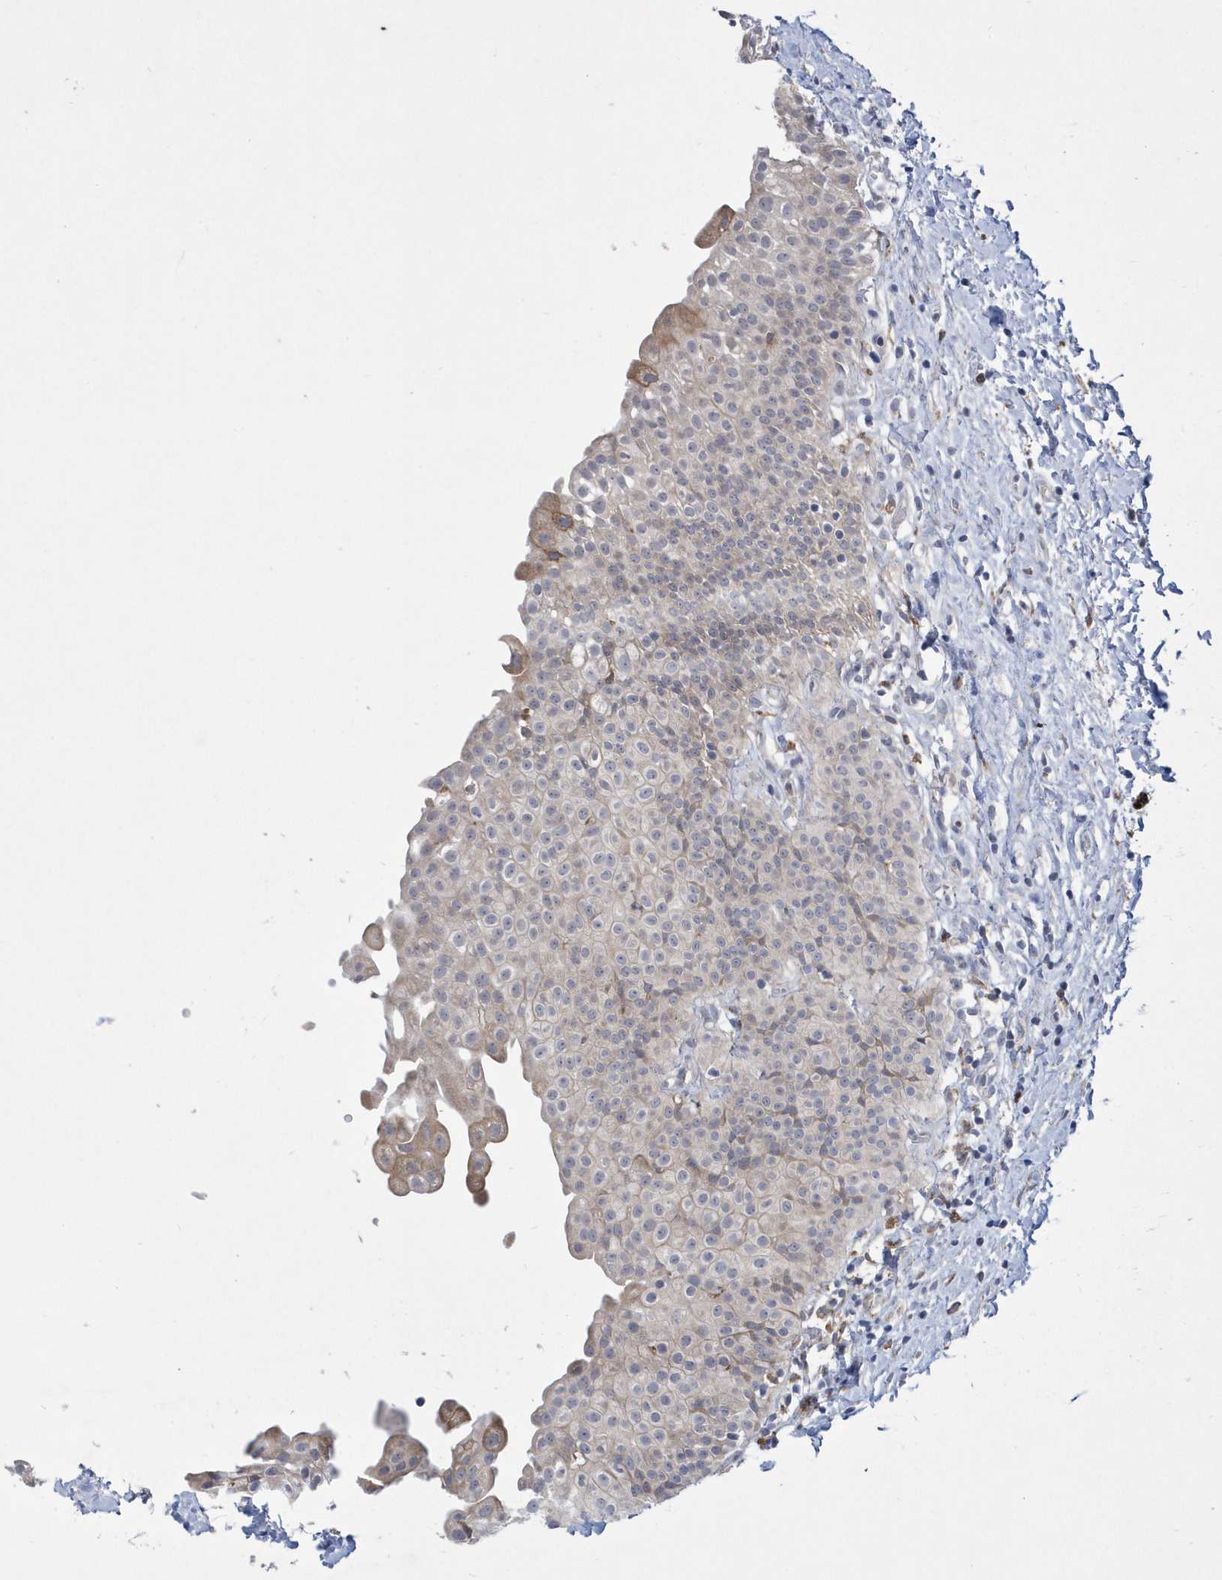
{"staining": {"intensity": "moderate", "quantity": "<25%", "location": "cytoplasmic/membranous"}, "tissue": "urinary bladder", "cell_type": "Urothelial cells", "image_type": "normal", "snomed": [{"axis": "morphology", "description": "Normal tissue, NOS"}, {"axis": "topography", "description": "Urinary bladder"}], "caption": "Immunohistochemistry (IHC) micrograph of unremarkable human urinary bladder stained for a protein (brown), which exhibits low levels of moderate cytoplasmic/membranous staining in about <25% of urothelial cells.", "gene": "MED31", "patient": {"sex": "male", "age": 51}}